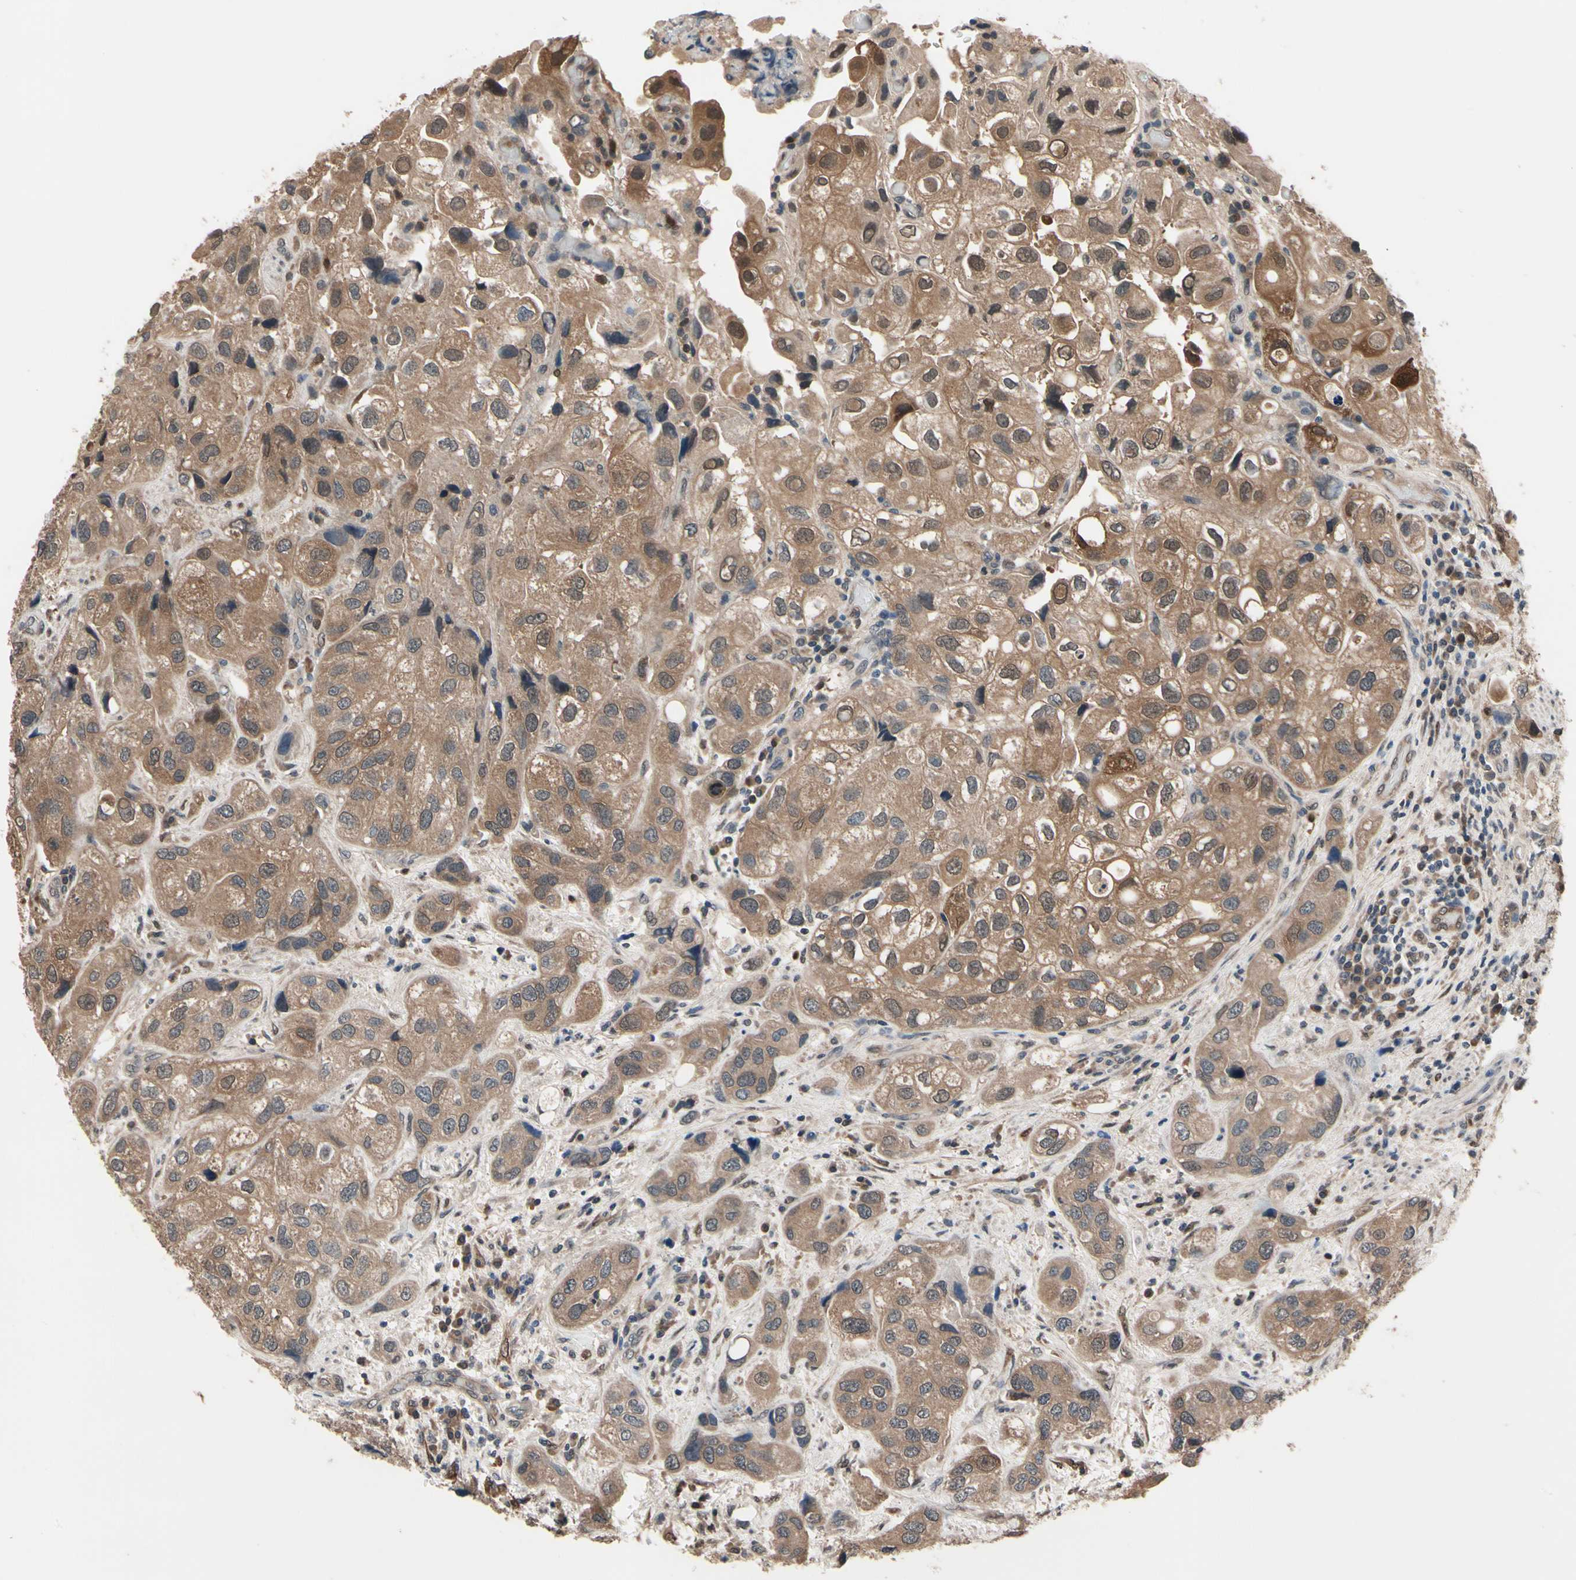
{"staining": {"intensity": "moderate", "quantity": ">75%", "location": "cytoplasmic/membranous"}, "tissue": "urothelial cancer", "cell_type": "Tumor cells", "image_type": "cancer", "snomed": [{"axis": "morphology", "description": "Urothelial carcinoma, High grade"}, {"axis": "topography", "description": "Urinary bladder"}], "caption": "The immunohistochemical stain shows moderate cytoplasmic/membranous staining in tumor cells of urothelial cancer tissue.", "gene": "PRDX6", "patient": {"sex": "female", "age": 64}}